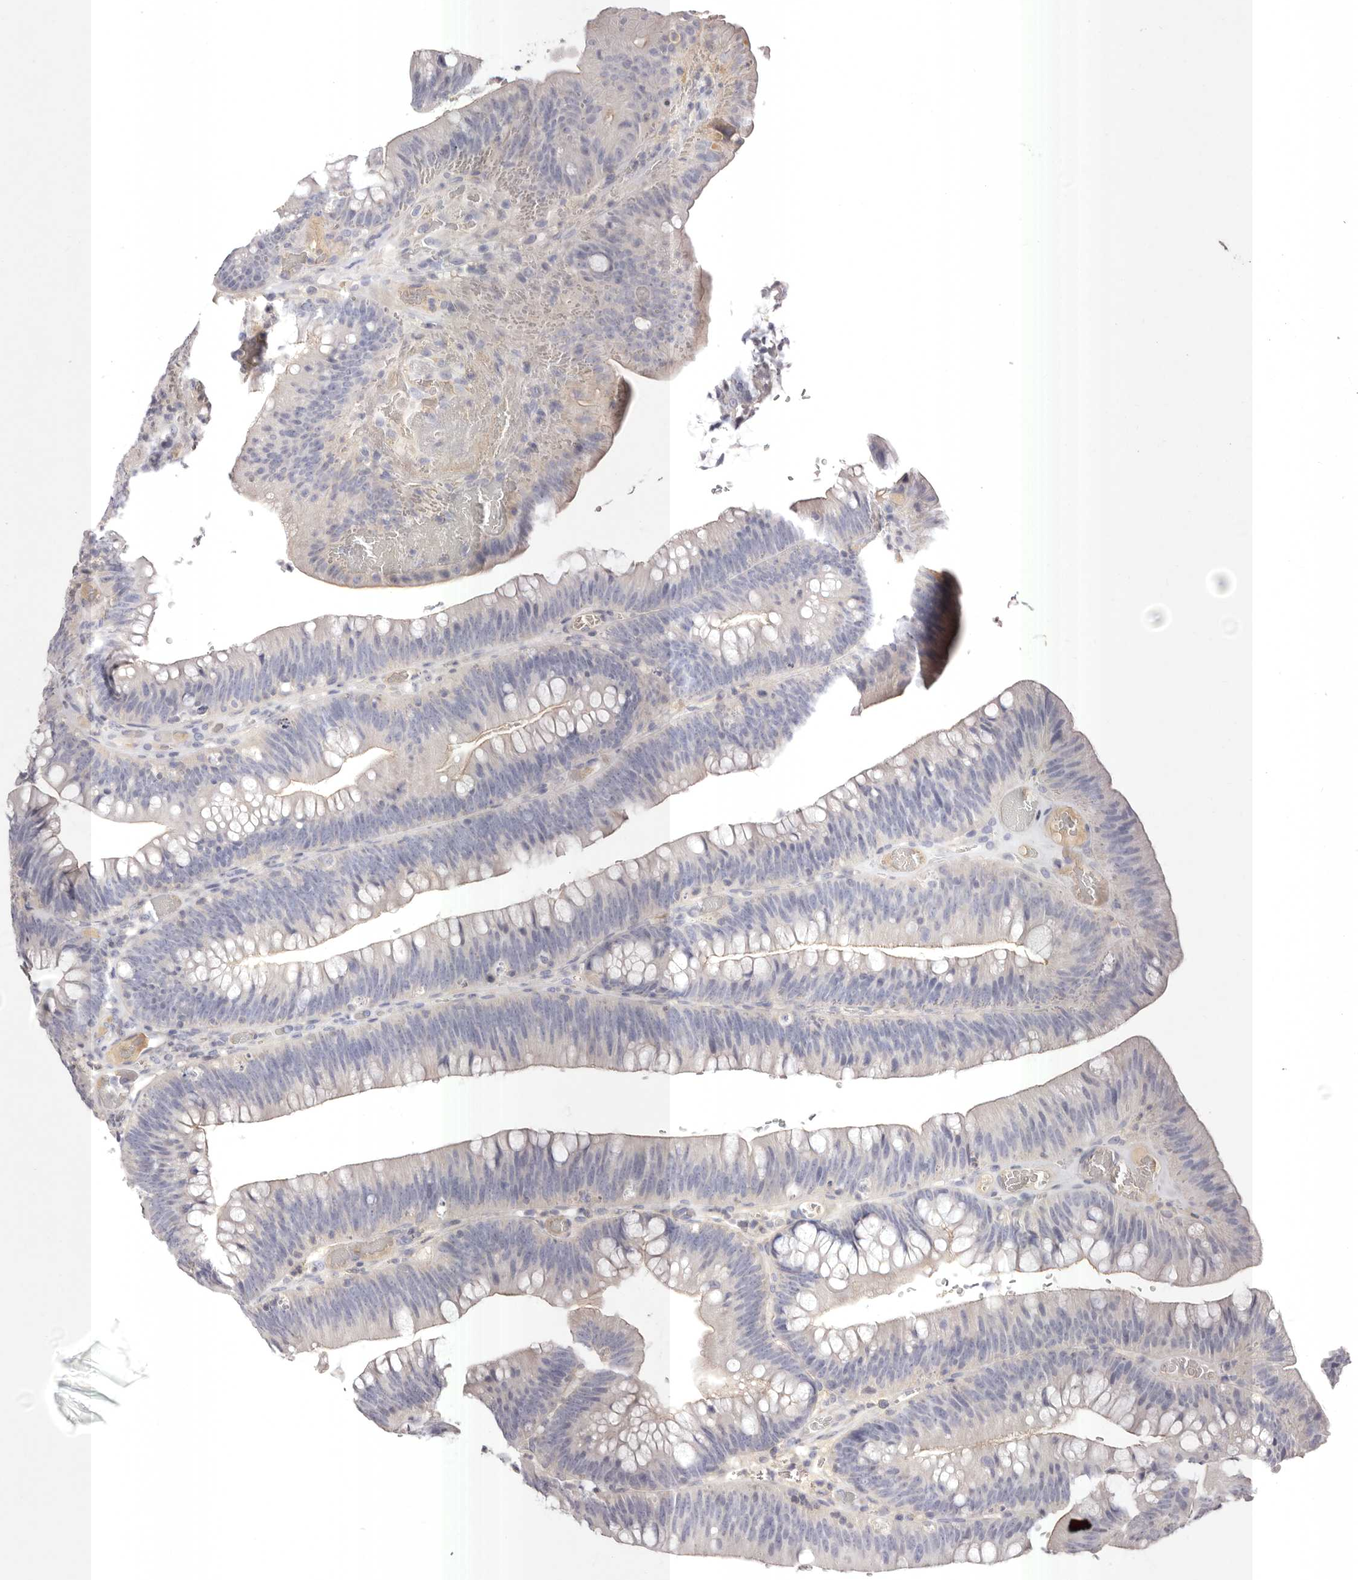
{"staining": {"intensity": "negative", "quantity": "none", "location": "none"}, "tissue": "colorectal cancer", "cell_type": "Tumor cells", "image_type": "cancer", "snomed": [{"axis": "morphology", "description": "Normal tissue, NOS"}, {"axis": "topography", "description": "Colon"}], "caption": "Tumor cells are negative for brown protein staining in colorectal cancer.", "gene": "S1PR5", "patient": {"sex": "female", "age": 82}}